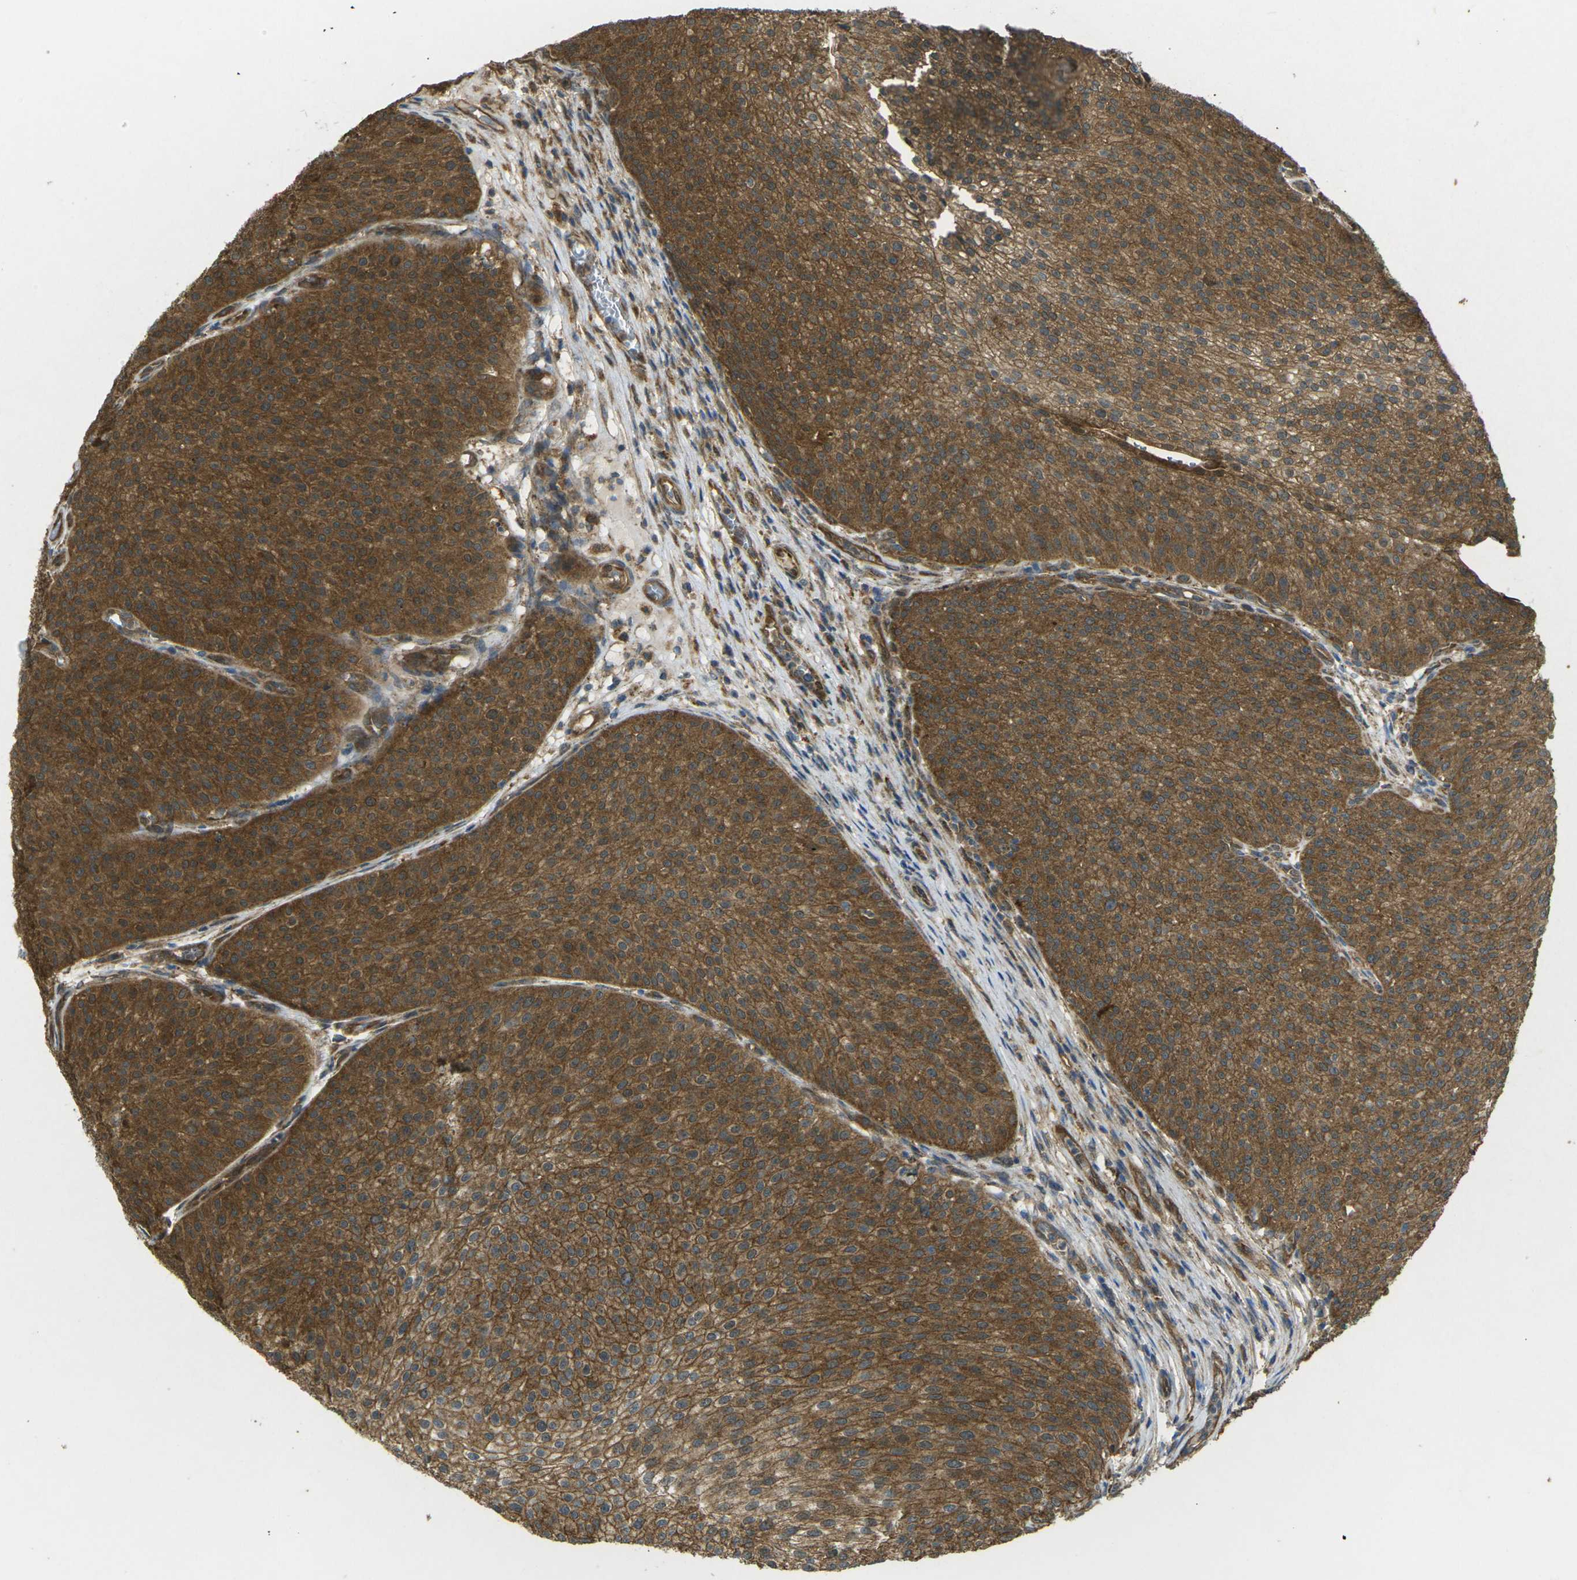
{"staining": {"intensity": "strong", "quantity": ">75%", "location": "cytoplasmic/membranous"}, "tissue": "urothelial cancer", "cell_type": "Tumor cells", "image_type": "cancer", "snomed": [{"axis": "morphology", "description": "Urothelial carcinoma, Low grade"}, {"axis": "topography", "description": "Smooth muscle"}, {"axis": "topography", "description": "Urinary bladder"}], "caption": "Low-grade urothelial carcinoma stained for a protein (brown) demonstrates strong cytoplasmic/membranous positive expression in about >75% of tumor cells.", "gene": "CHMP3", "patient": {"sex": "male", "age": 60}}